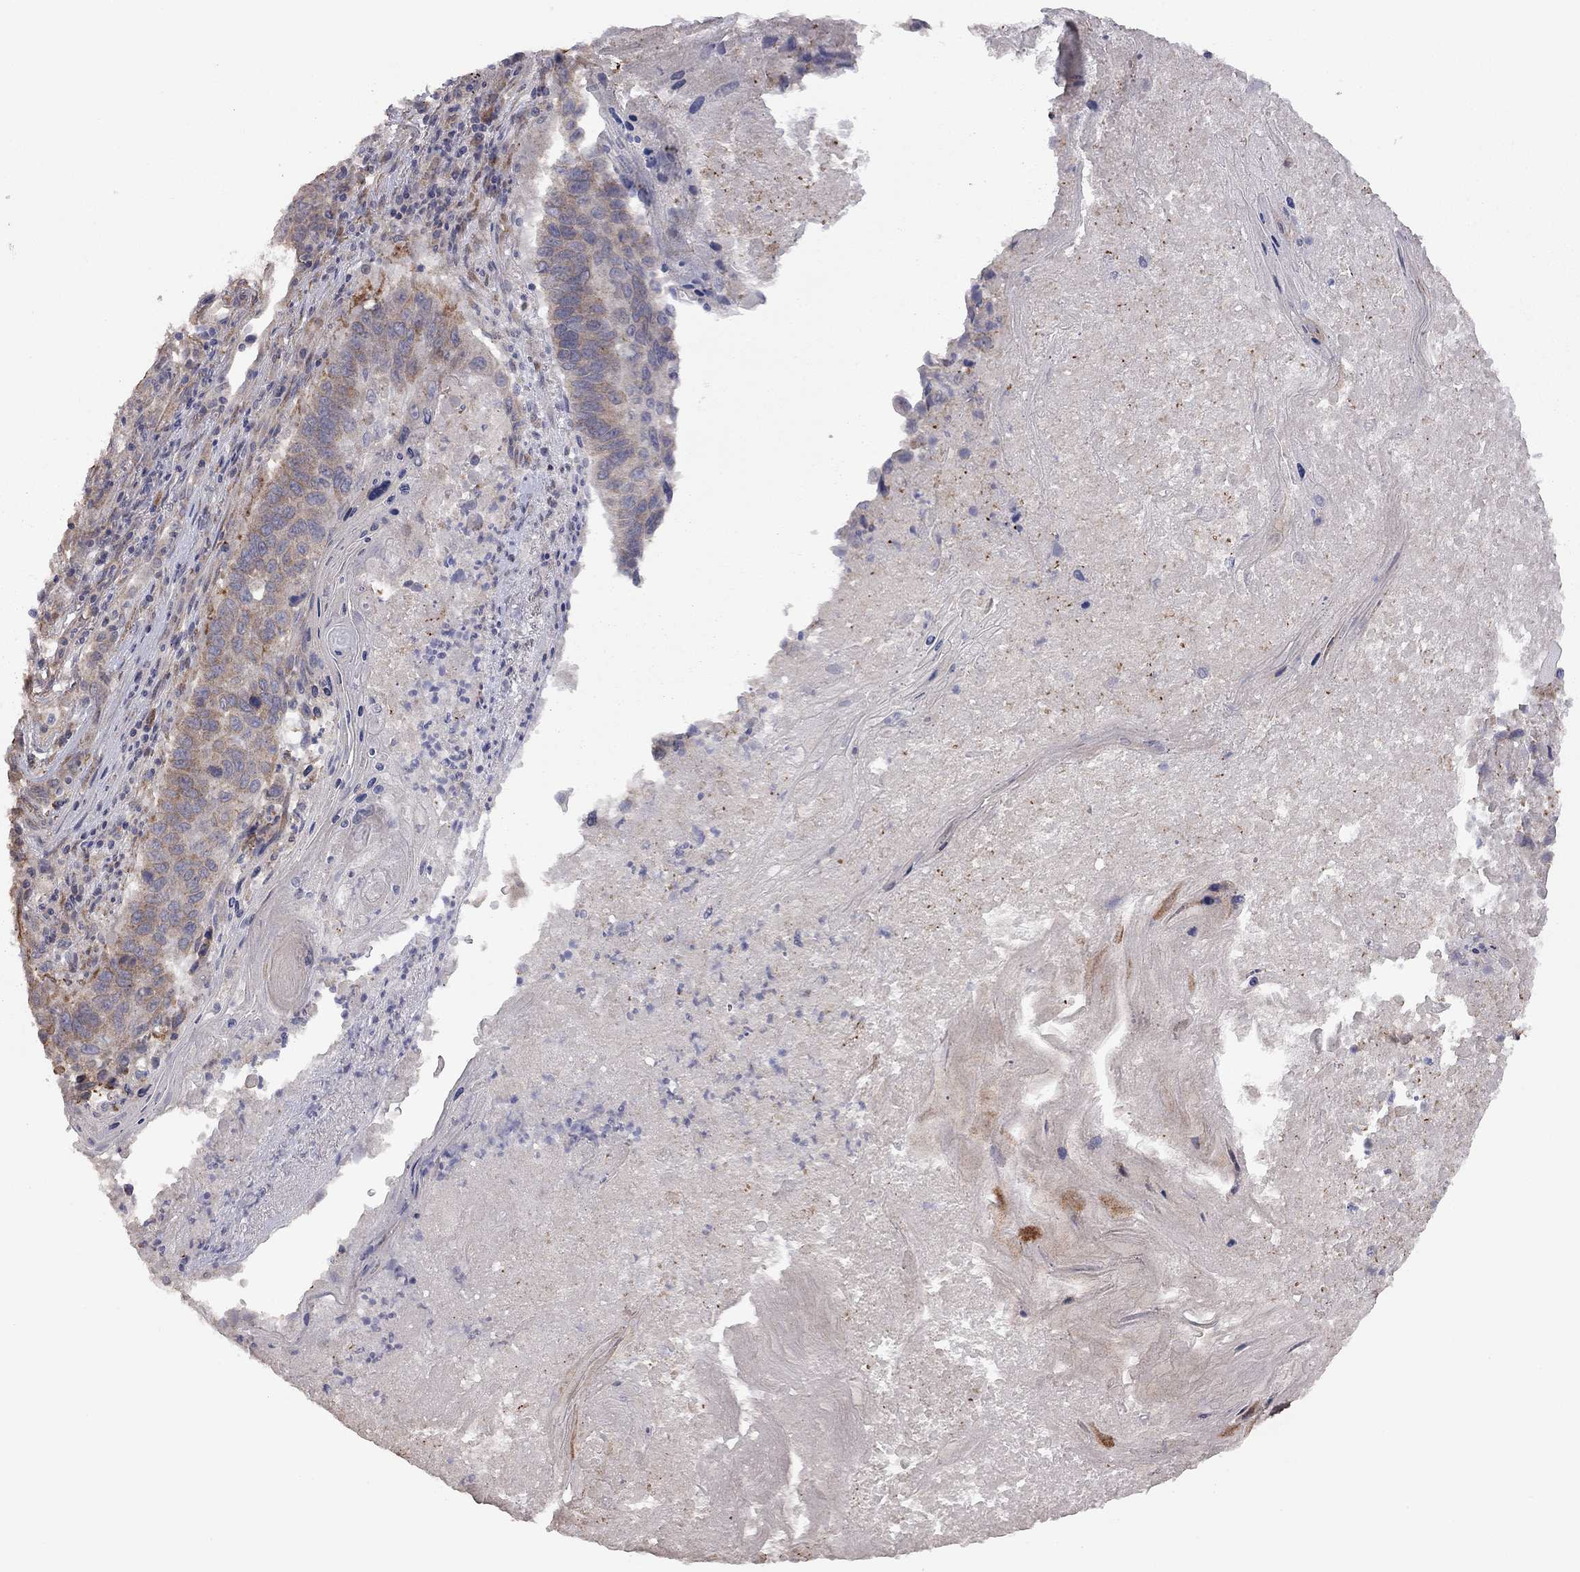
{"staining": {"intensity": "moderate", "quantity": "<25%", "location": "cytoplasmic/membranous"}, "tissue": "lung cancer", "cell_type": "Tumor cells", "image_type": "cancer", "snomed": [{"axis": "morphology", "description": "Squamous cell carcinoma, NOS"}, {"axis": "topography", "description": "Lung"}], "caption": "Lung cancer stained with a protein marker reveals moderate staining in tumor cells.", "gene": "EXOC3L2", "patient": {"sex": "male", "age": 73}}